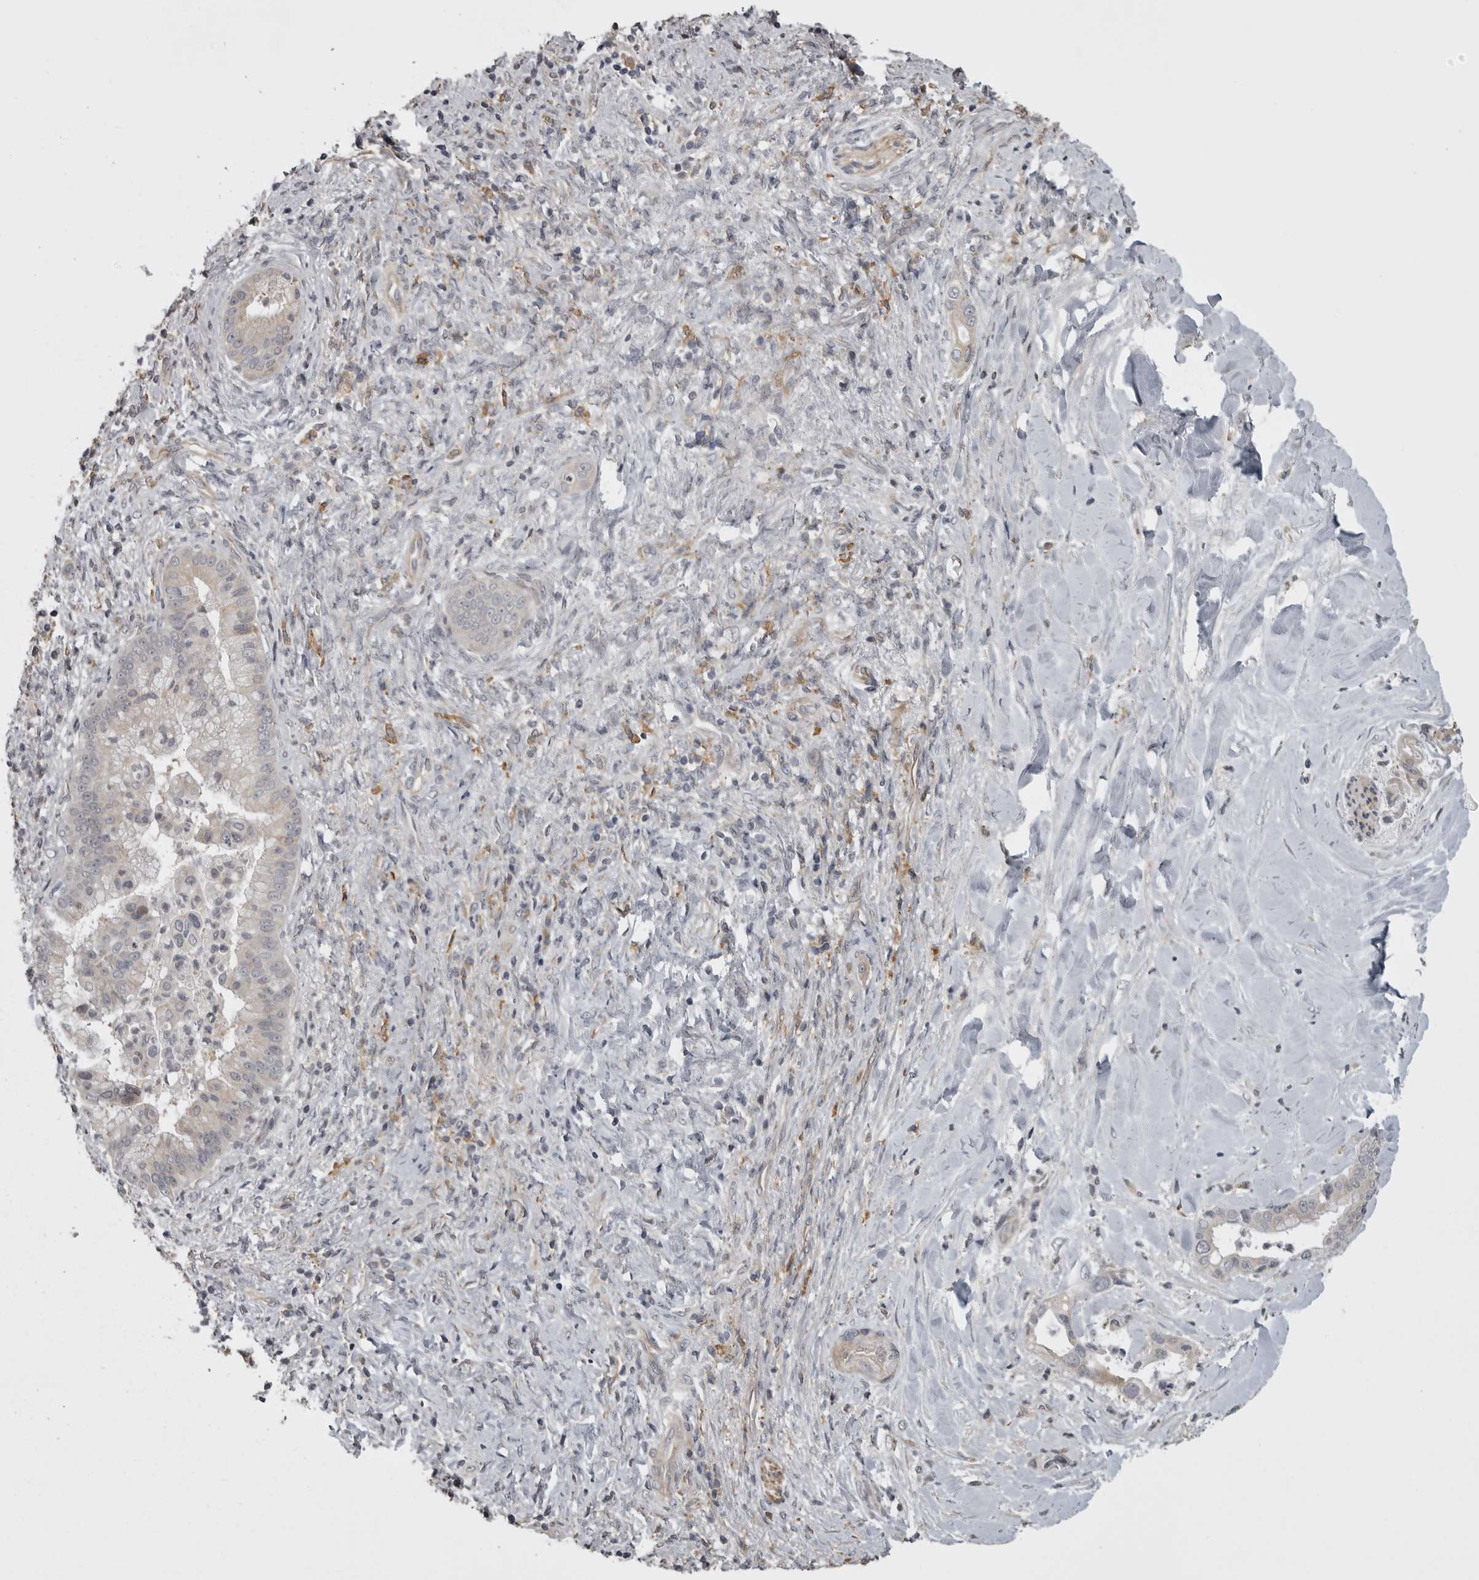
{"staining": {"intensity": "negative", "quantity": "none", "location": "none"}, "tissue": "liver cancer", "cell_type": "Tumor cells", "image_type": "cancer", "snomed": [{"axis": "morphology", "description": "Cholangiocarcinoma"}, {"axis": "topography", "description": "Liver"}], "caption": "This is an immunohistochemistry (IHC) image of cholangiocarcinoma (liver). There is no positivity in tumor cells.", "gene": "ZNRF1", "patient": {"sex": "female", "age": 54}}